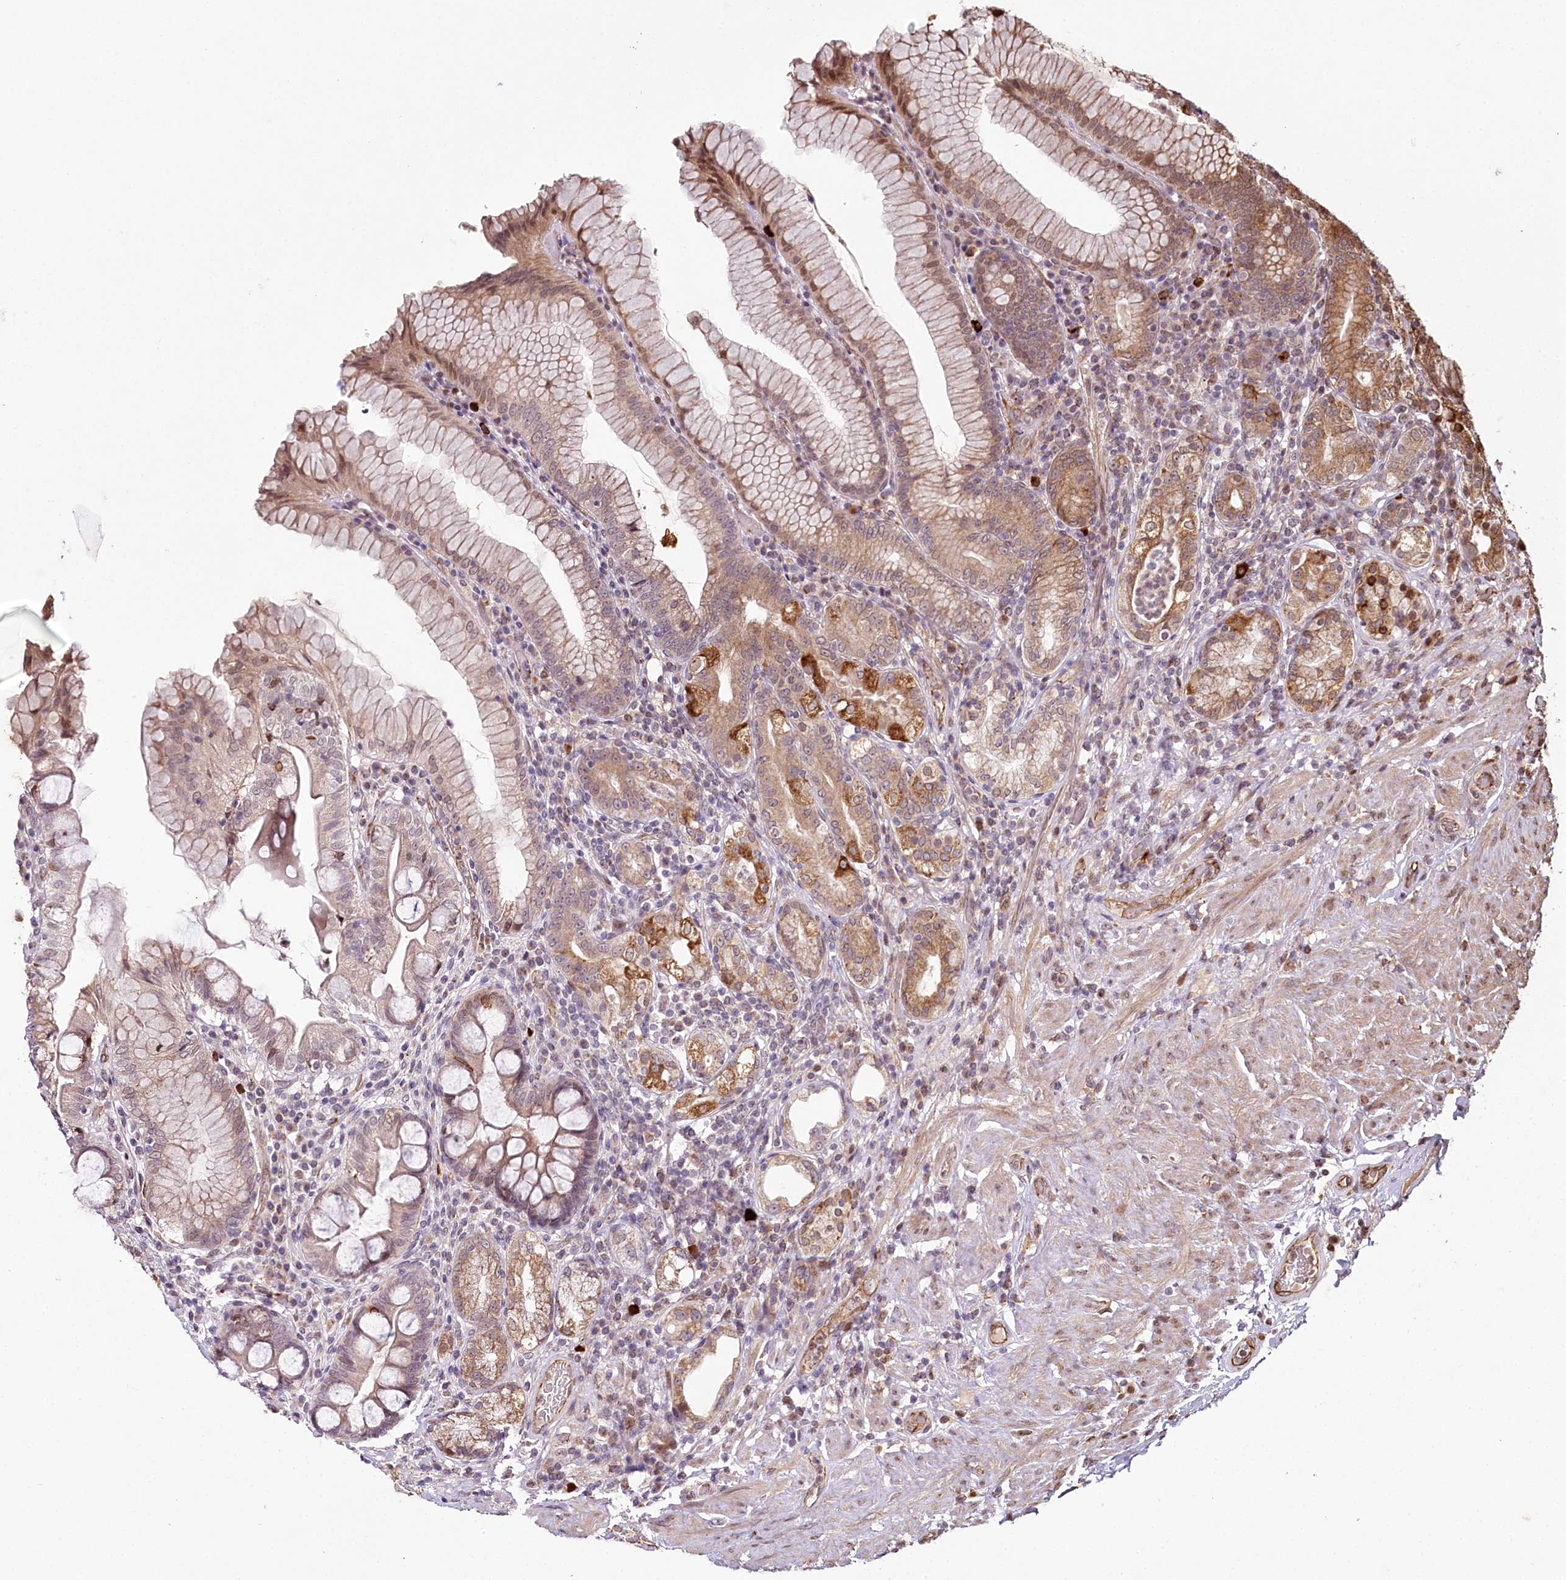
{"staining": {"intensity": "moderate", "quantity": "<25%", "location": "cytoplasmic/membranous,nuclear"}, "tissue": "stomach", "cell_type": "Glandular cells", "image_type": "normal", "snomed": [{"axis": "morphology", "description": "Normal tissue, NOS"}, {"axis": "topography", "description": "Stomach, upper"}, {"axis": "topography", "description": "Stomach, lower"}], "caption": "Stomach stained with immunohistochemistry displays moderate cytoplasmic/membranous,nuclear expression in about <25% of glandular cells.", "gene": "ALKBH8", "patient": {"sex": "female", "age": 76}}